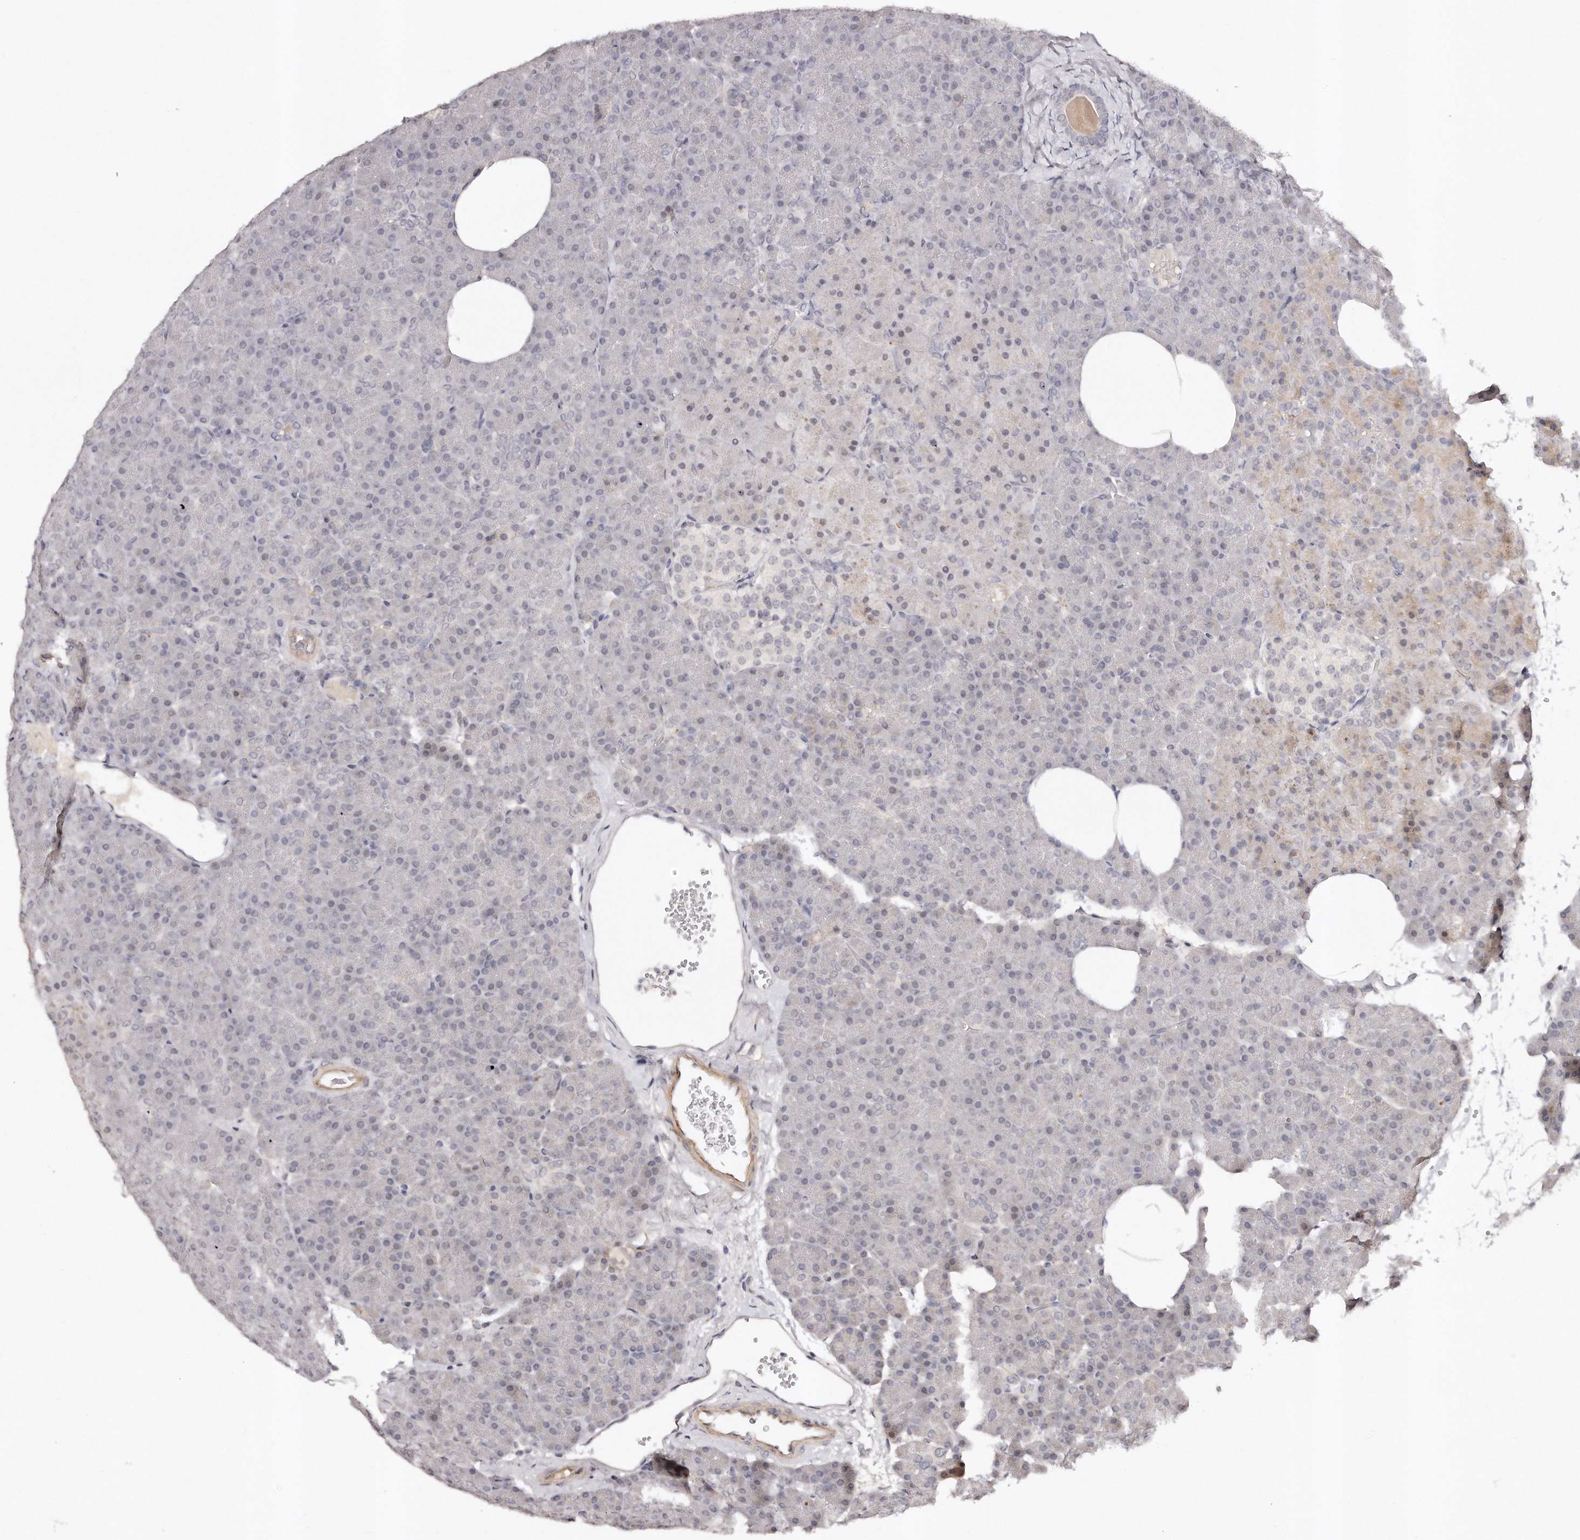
{"staining": {"intensity": "negative", "quantity": "none", "location": "none"}, "tissue": "pancreas", "cell_type": "Exocrine glandular cells", "image_type": "normal", "snomed": [{"axis": "morphology", "description": "Normal tissue, NOS"}, {"axis": "morphology", "description": "Carcinoid, malignant, NOS"}, {"axis": "topography", "description": "Pancreas"}], "caption": "An image of human pancreas is negative for staining in exocrine glandular cells. (DAB immunohistochemistry (IHC) with hematoxylin counter stain).", "gene": "SOX4", "patient": {"sex": "female", "age": 35}}